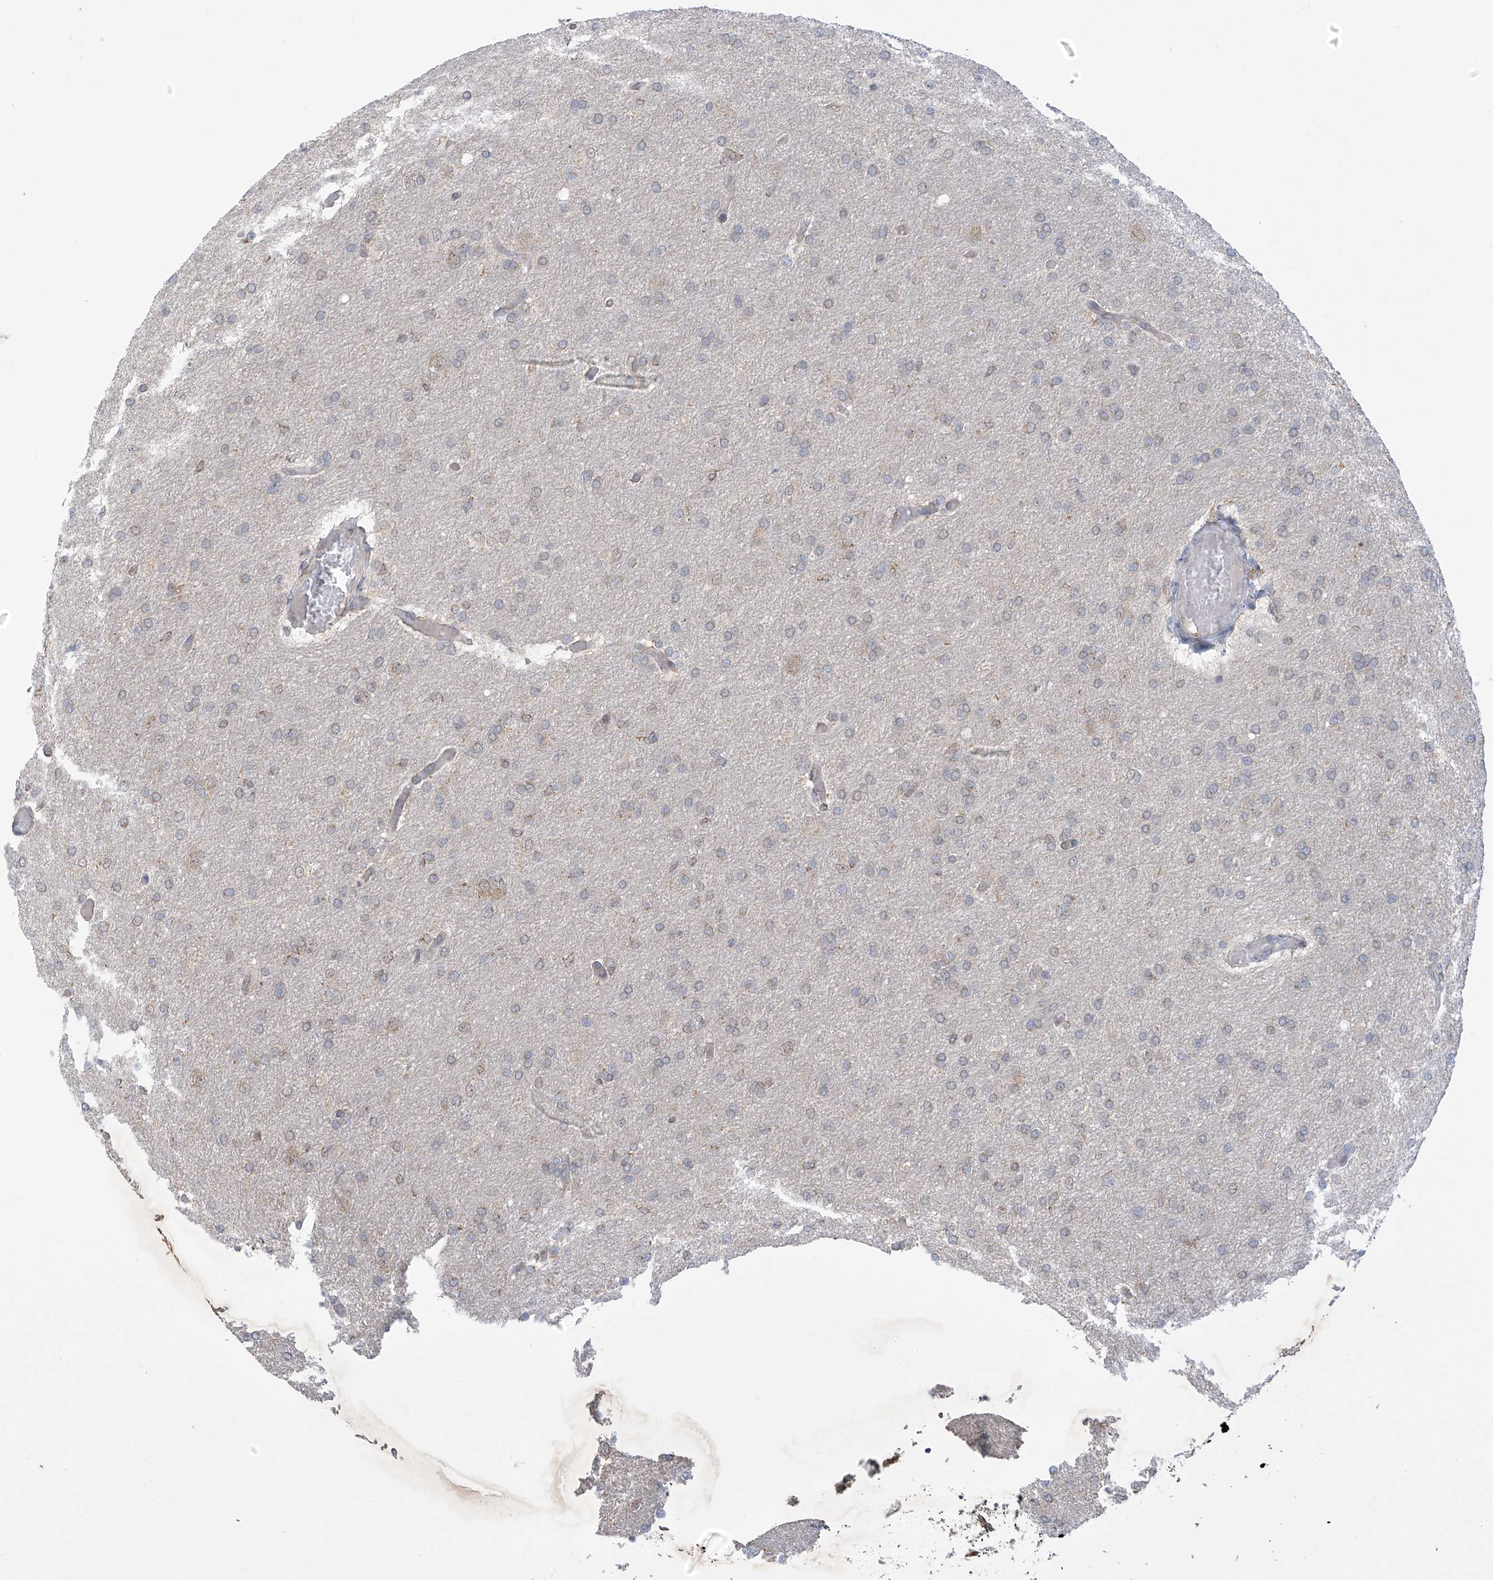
{"staining": {"intensity": "weak", "quantity": "<25%", "location": "cytoplasmic/membranous"}, "tissue": "glioma", "cell_type": "Tumor cells", "image_type": "cancer", "snomed": [{"axis": "morphology", "description": "Glioma, malignant, High grade"}, {"axis": "topography", "description": "Cerebral cortex"}], "caption": "Tumor cells are negative for protein expression in human glioma.", "gene": "KIAA1522", "patient": {"sex": "female", "age": 36}}